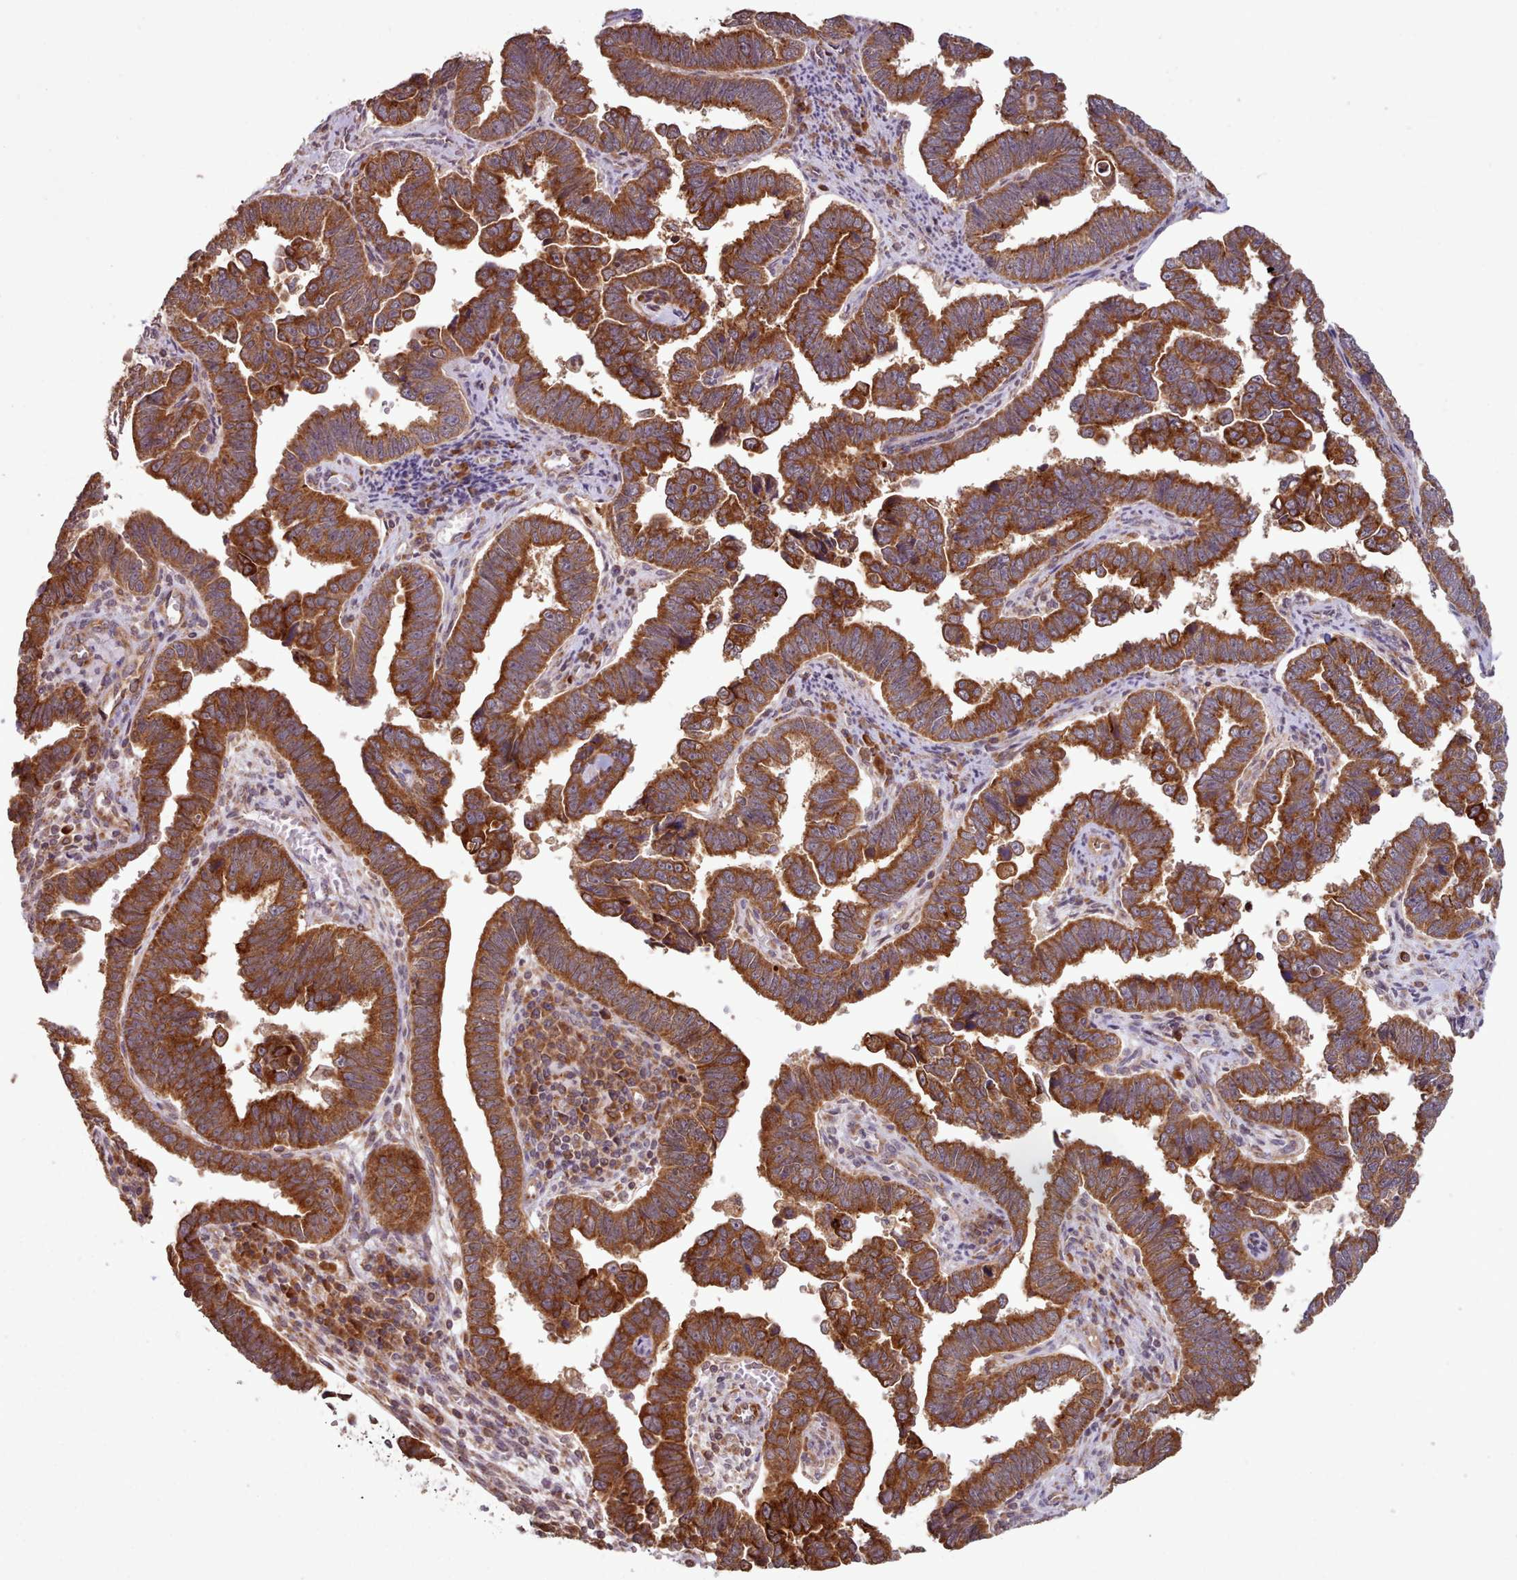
{"staining": {"intensity": "strong", "quantity": ">75%", "location": "cytoplasmic/membranous"}, "tissue": "endometrial cancer", "cell_type": "Tumor cells", "image_type": "cancer", "snomed": [{"axis": "morphology", "description": "Adenocarcinoma, NOS"}, {"axis": "topography", "description": "Endometrium"}], "caption": "About >75% of tumor cells in human endometrial adenocarcinoma display strong cytoplasmic/membranous protein positivity as visualized by brown immunohistochemical staining.", "gene": "CRYBG1", "patient": {"sex": "female", "age": 75}}